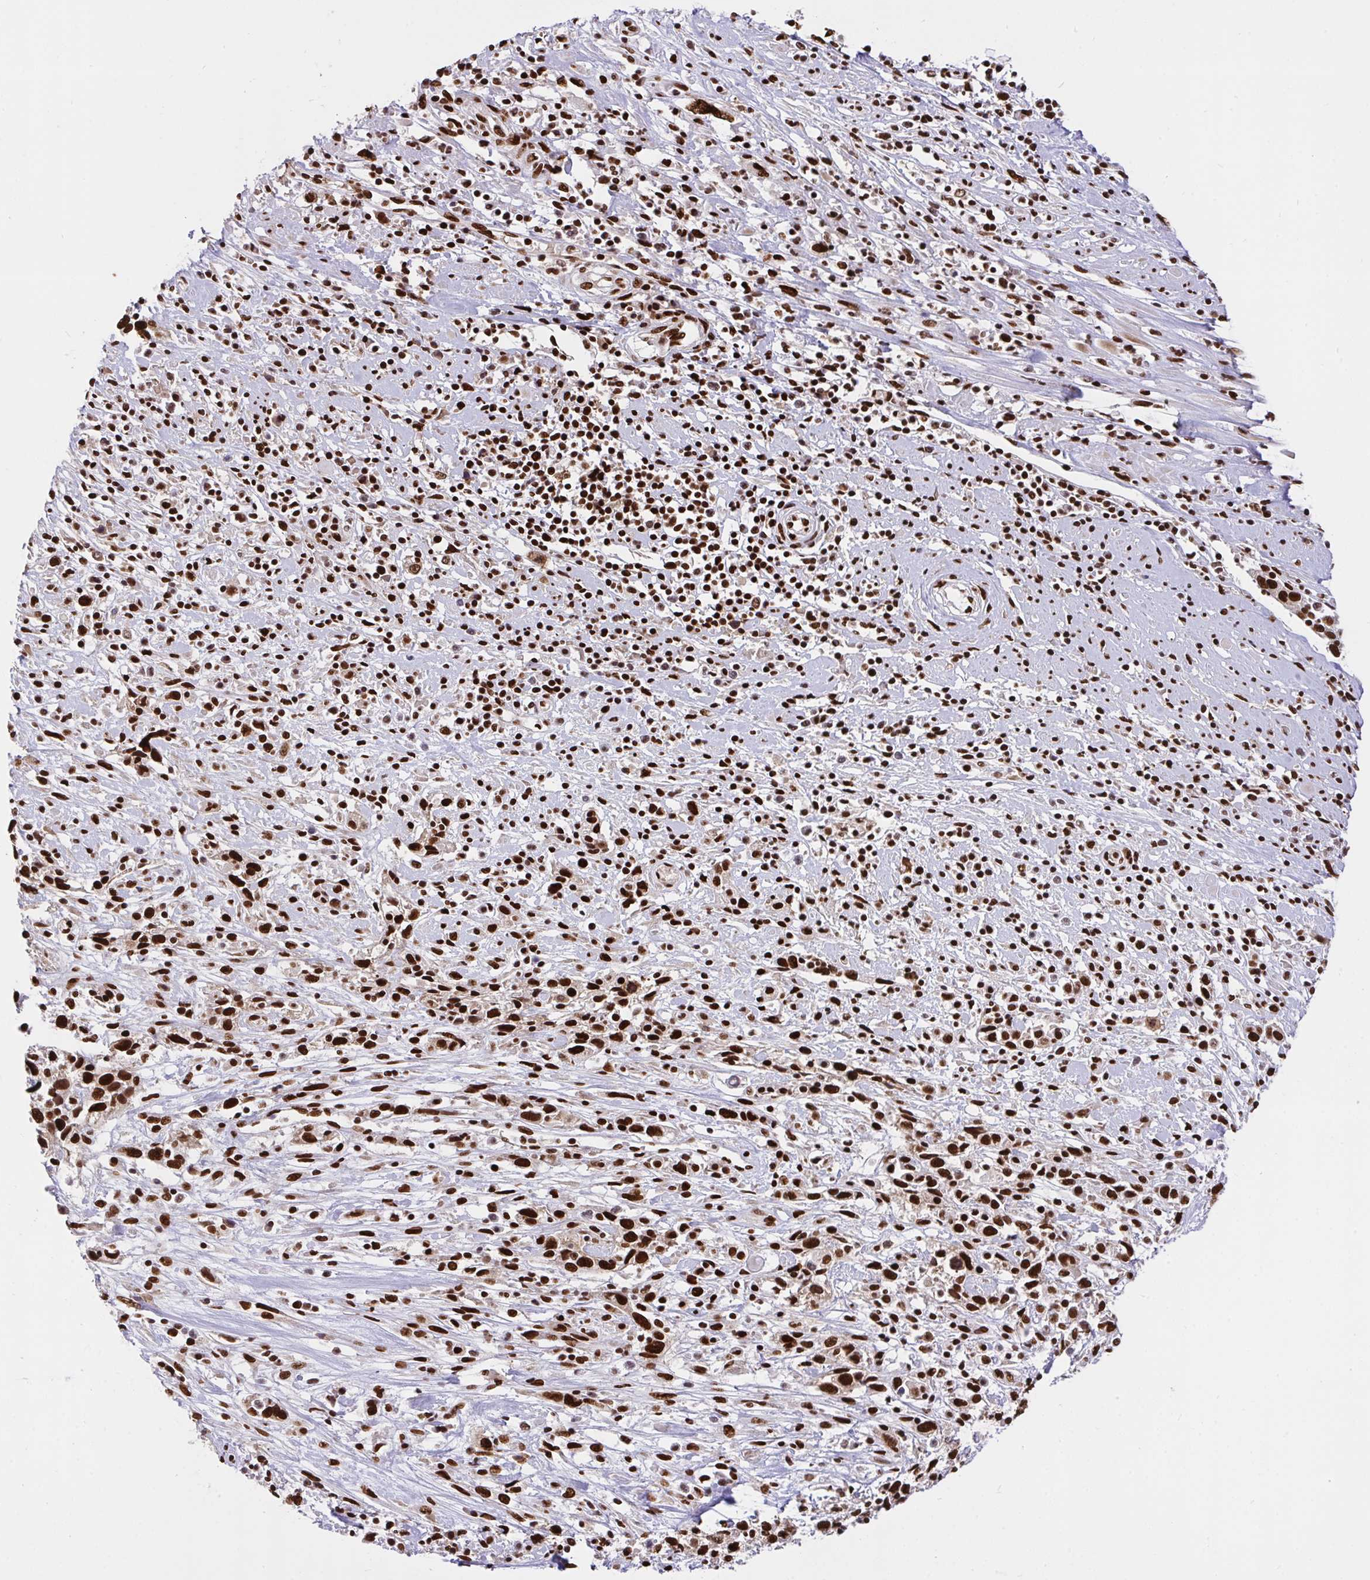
{"staining": {"intensity": "strong", "quantity": ">75%", "location": "nuclear"}, "tissue": "cervical cancer", "cell_type": "Tumor cells", "image_type": "cancer", "snomed": [{"axis": "morphology", "description": "Adenocarcinoma, NOS"}, {"axis": "topography", "description": "Cervix"}], "caption": "Strong nuclear staining is seen in approximately >75% of tumor cells in cervical cancer (adenocarcinoma). (DAB IHC, brown staining for protein, blue staining for nuclei).", "gene": "HNRNPL", "patient": {"sex": "female", "age": 40}}